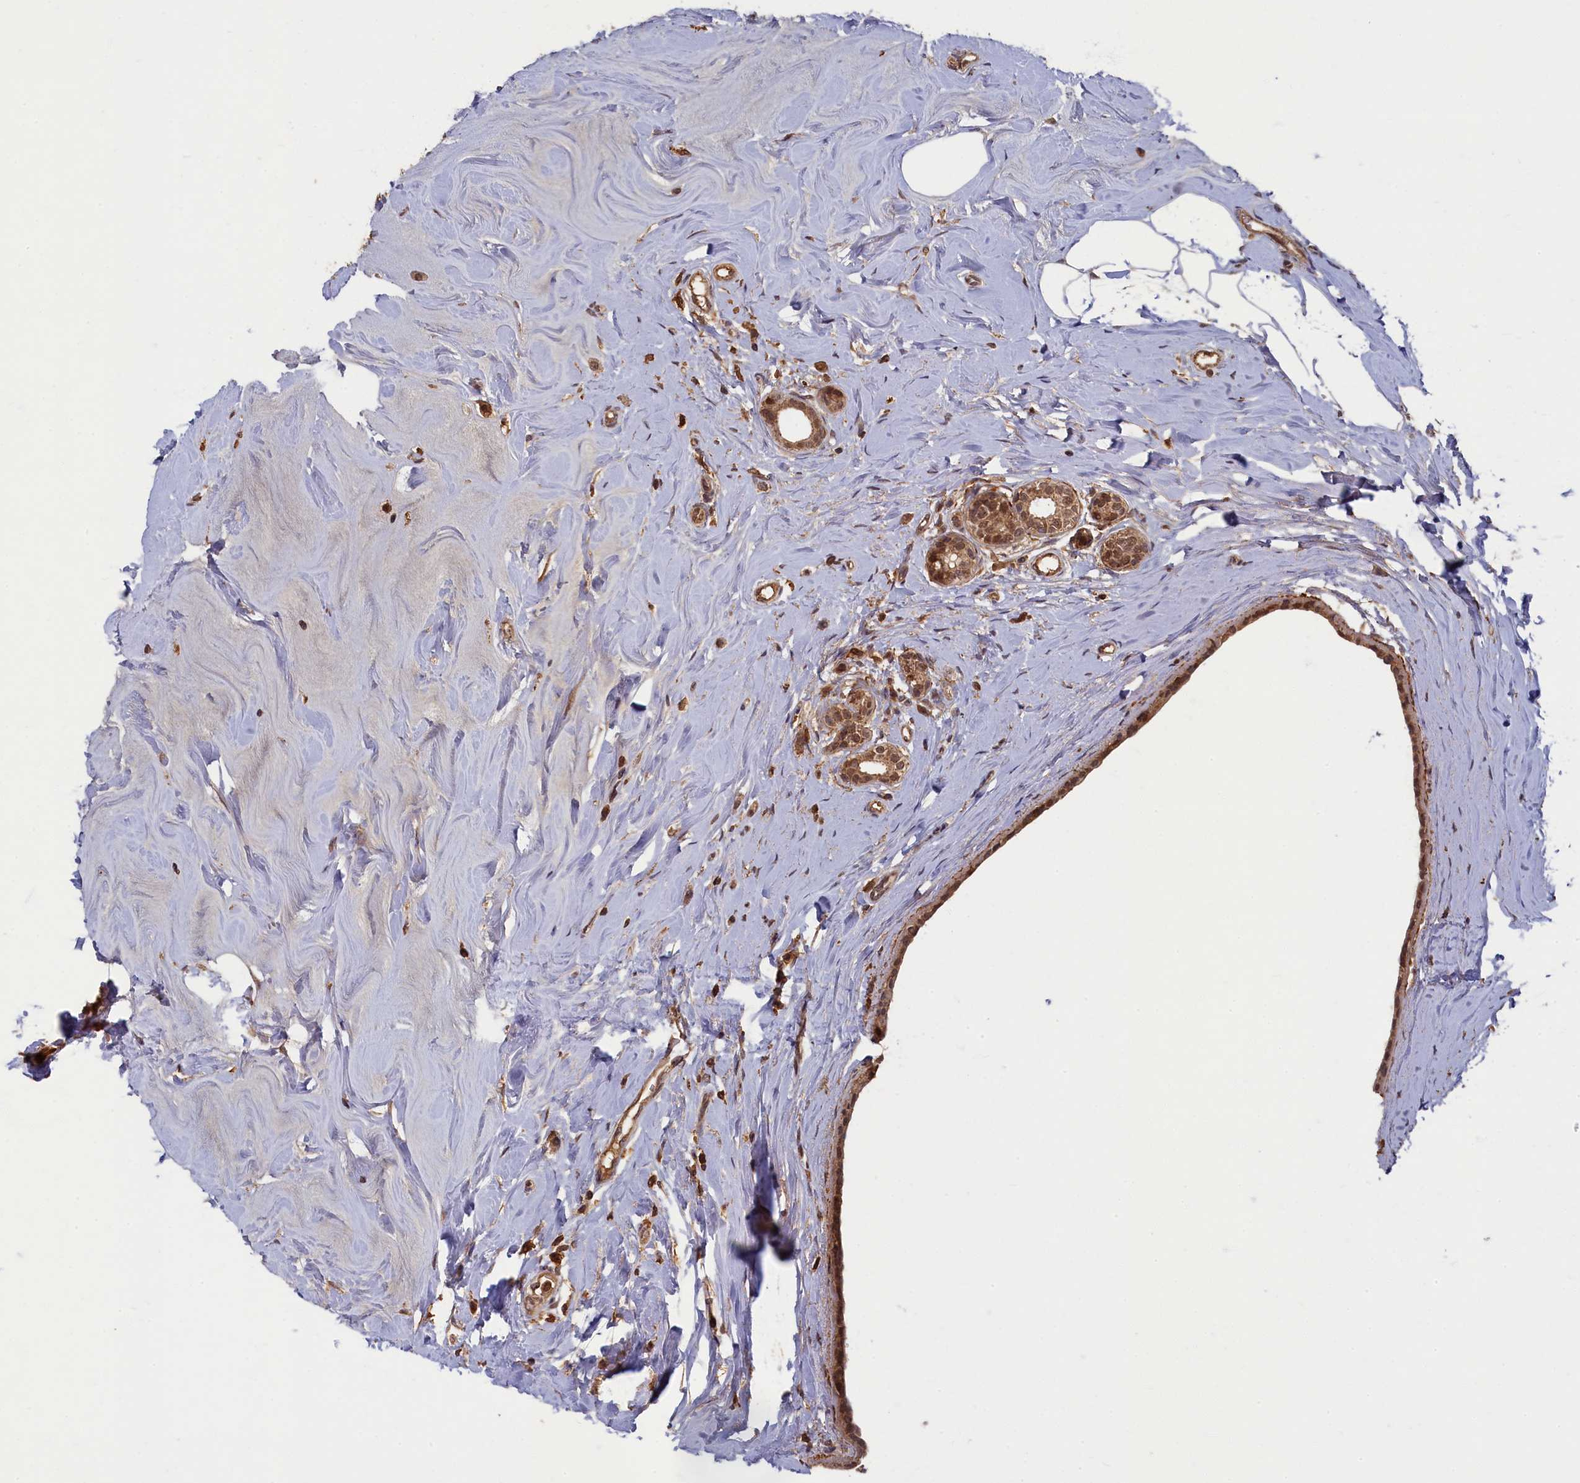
{"staining": {"intensity": "strong", "quantity": ">75%", "location": "cytoplasmic/membranous,nuclear"}, "tissue": "breast cancer", "cell_type": "Tumor cells", "image_type": "cancer", "snomed": [{"axis": "morphology", "description": "Lobular carcinoma"}, {"axis": "topography", "description": "Breast"}], "caption": "Strong cytoplasmic/membranous and nuclear expression is identified in about >75% of tumor cells in lobular carcinoma (breast).", "gene": "BRCA1", "patient": {"sex": "female", "age": 47}}